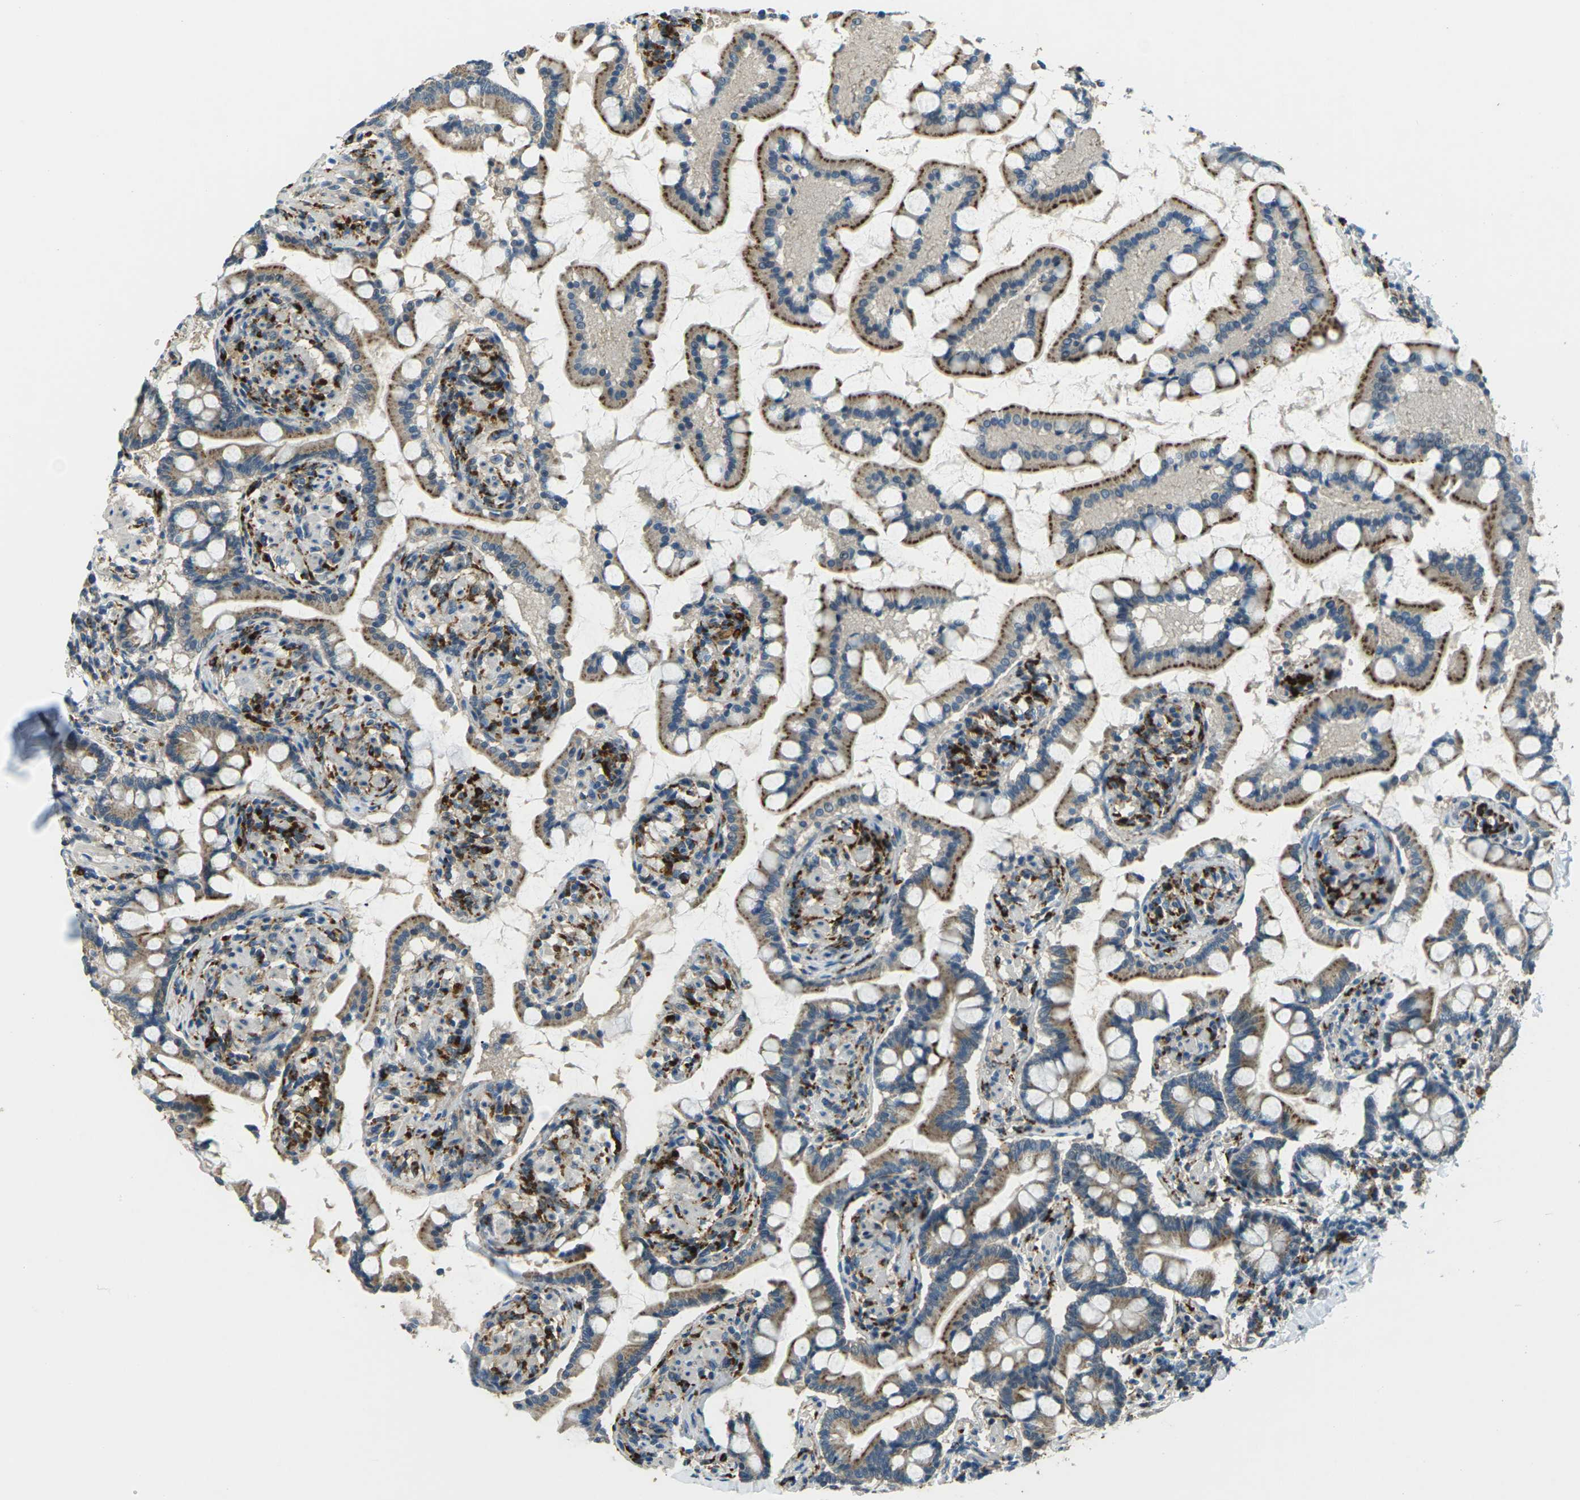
{"staining": {"intensity": "moderate", "quantity": ">75%", "location": "cytoplasmic/membranous"}, "tissue": "small intestine", "cell_type": "Glandular cells", "image_type": "normal", "snomed": [{"axis": "morphology", "description": "Normal tissue, NOS"}, {"axis": "topography", "description": "Small intestine"}], "caption": "Immunohistochemistry (IHC) of normal human small intestine shows medium levels of moderate cytoplasmic/membranous positivity in approximately >75% of glandular cells.", "gene": "SLC31A2", "patient": {"sex": "male", "age": 41}}